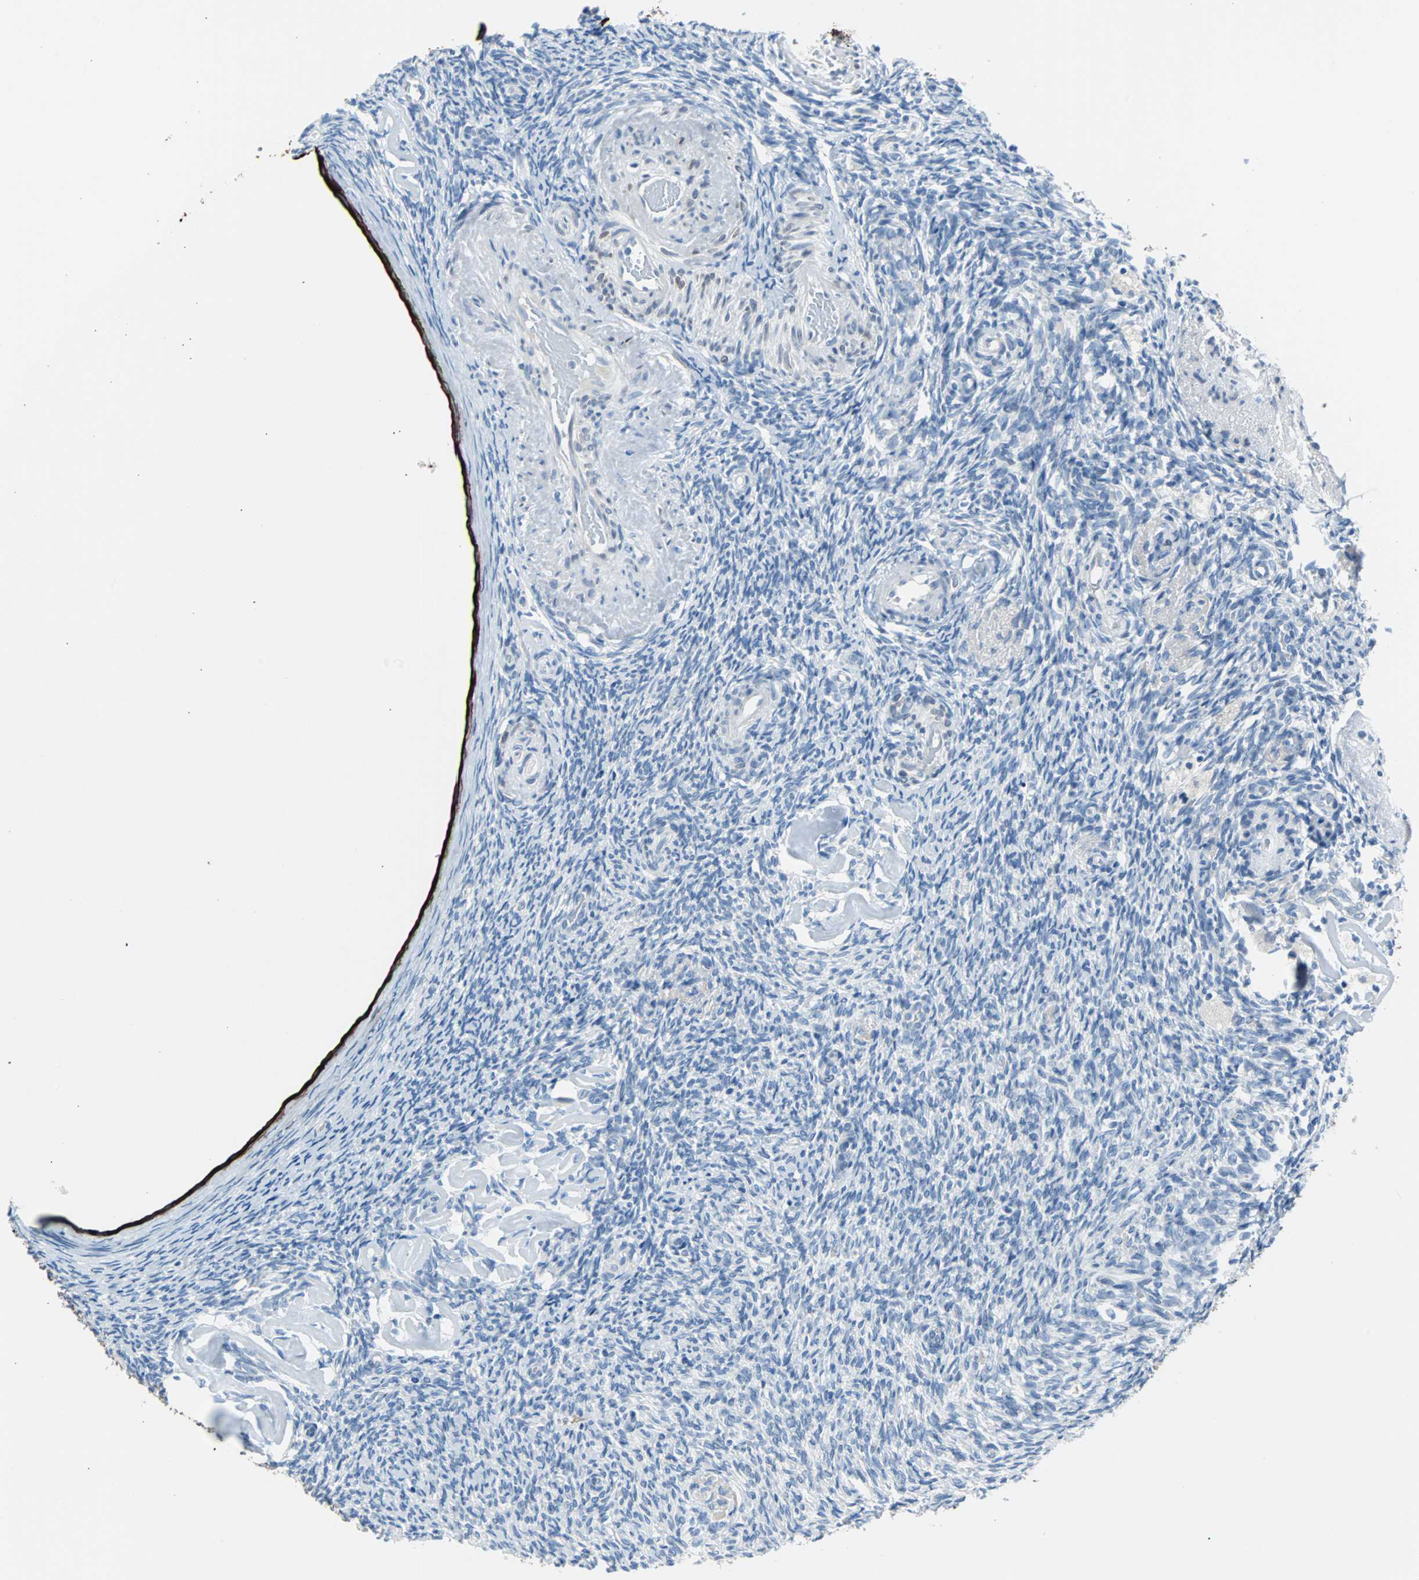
{"staining": {"intensity": "negative", "quantity": "none", "location": "none"}, "tissue": "ovary", "cell_type": "Ovarian stroma cells", "image_type": "normal", "snomed": [{"axis": "morphology", "description": "Normal tissue, NOS"}, {"axis": "topography", "description": "Ovary"}], "caption": "A histopathology image of human ovary is negative for staining in ovarian stroma cells. (DAB immunohistochemistry (IHC) visualized using brightfield microscopy, high magnification).", "gene": "KRT7", "patient": {"sex": "female", "age": 60}}